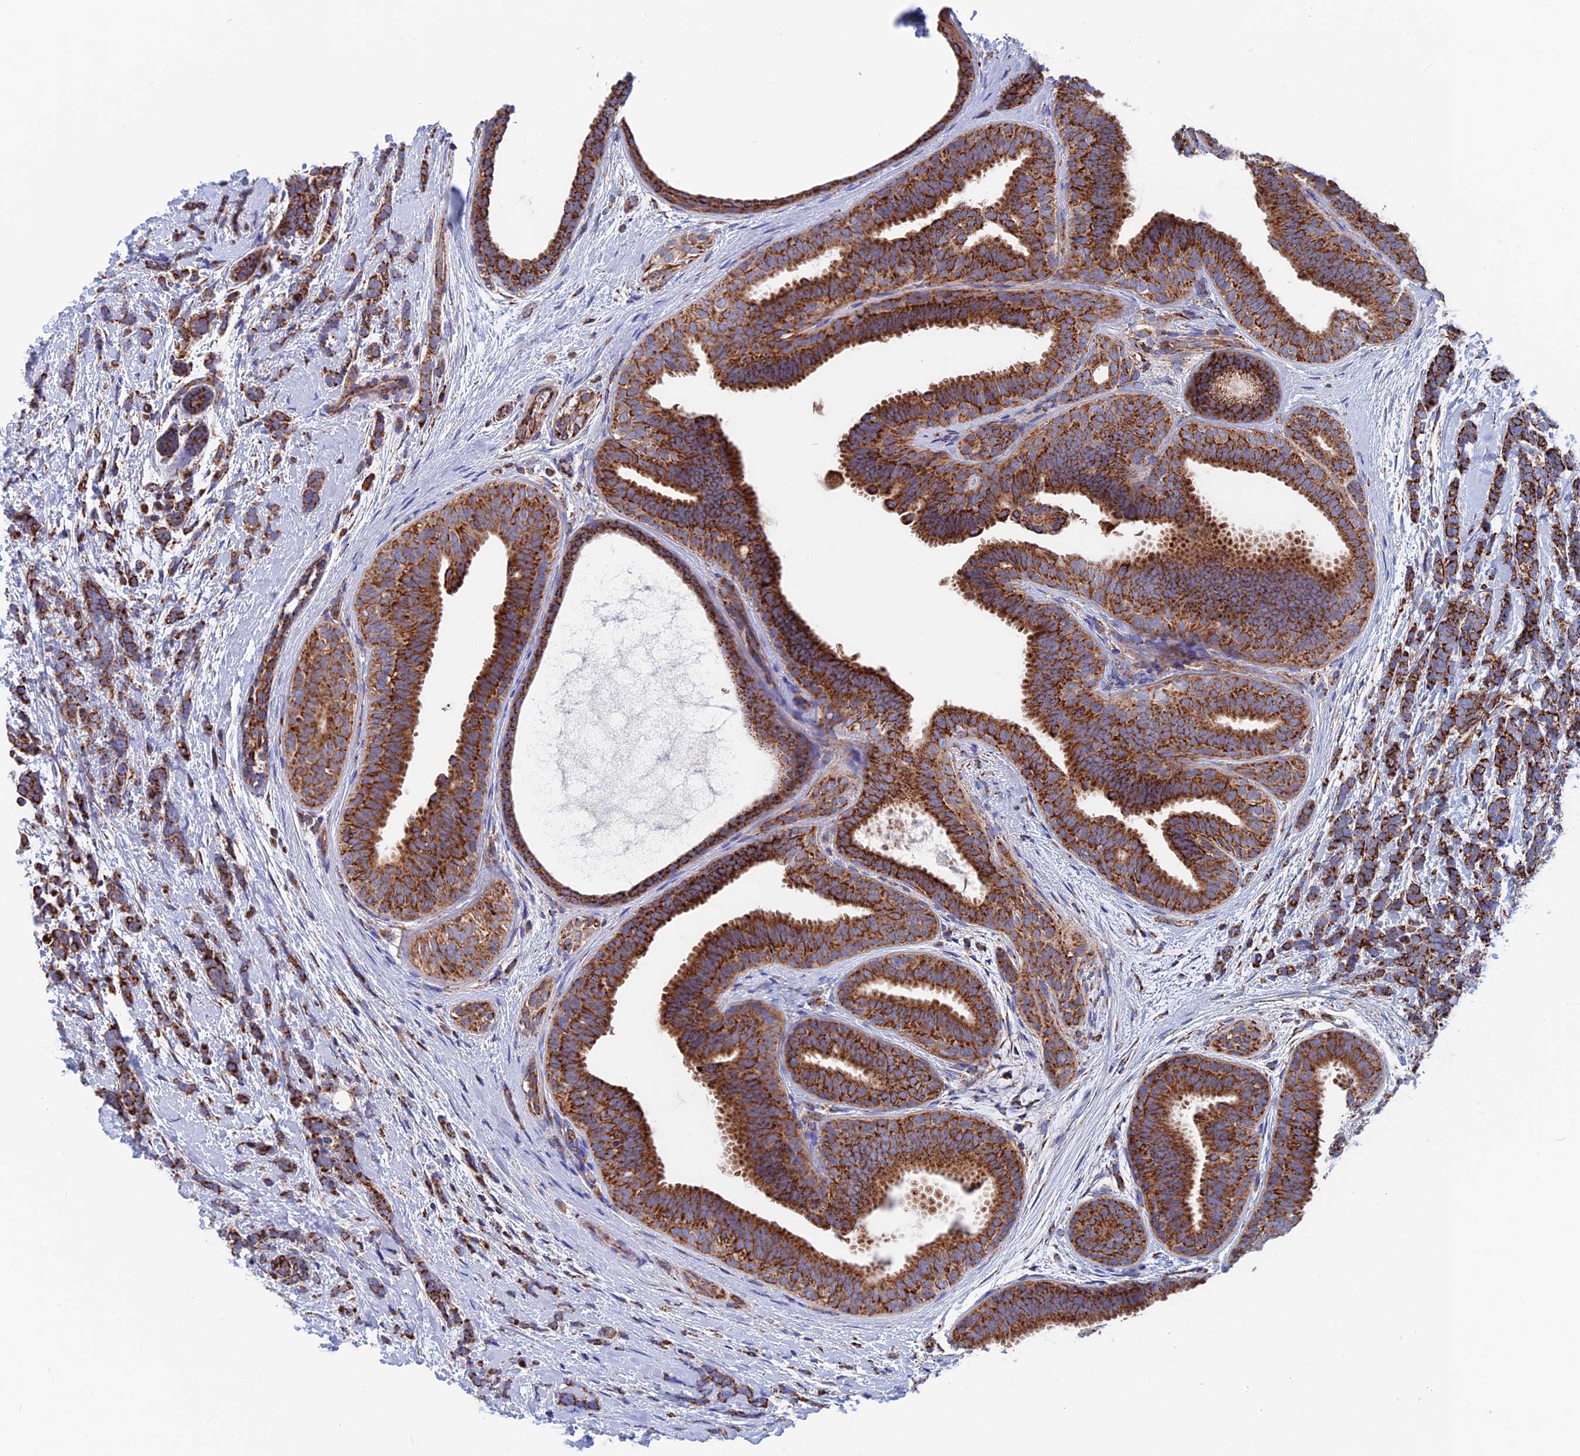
{"staining": {"intensity": "strong", "quantity": ">75%", "location": "cytoplasmic/membranous"}, "tissue": "breast cancer", "cell_type": "Tumor cells", "image_type": "cancer", "snomed": [{"axis": "morphology", "description": "Lobular carcinoma"}, {"axis": "topography", "description": "Breast"}], "caption": "DAB immunohistochemical staining of human breast cancer (lobular carcinoma) shows strong cytoplasmic/membranous protein expression in about >75% of tumor cells.", "gene": "WDR83", "patient": {"sex": "female", "age": 58}}